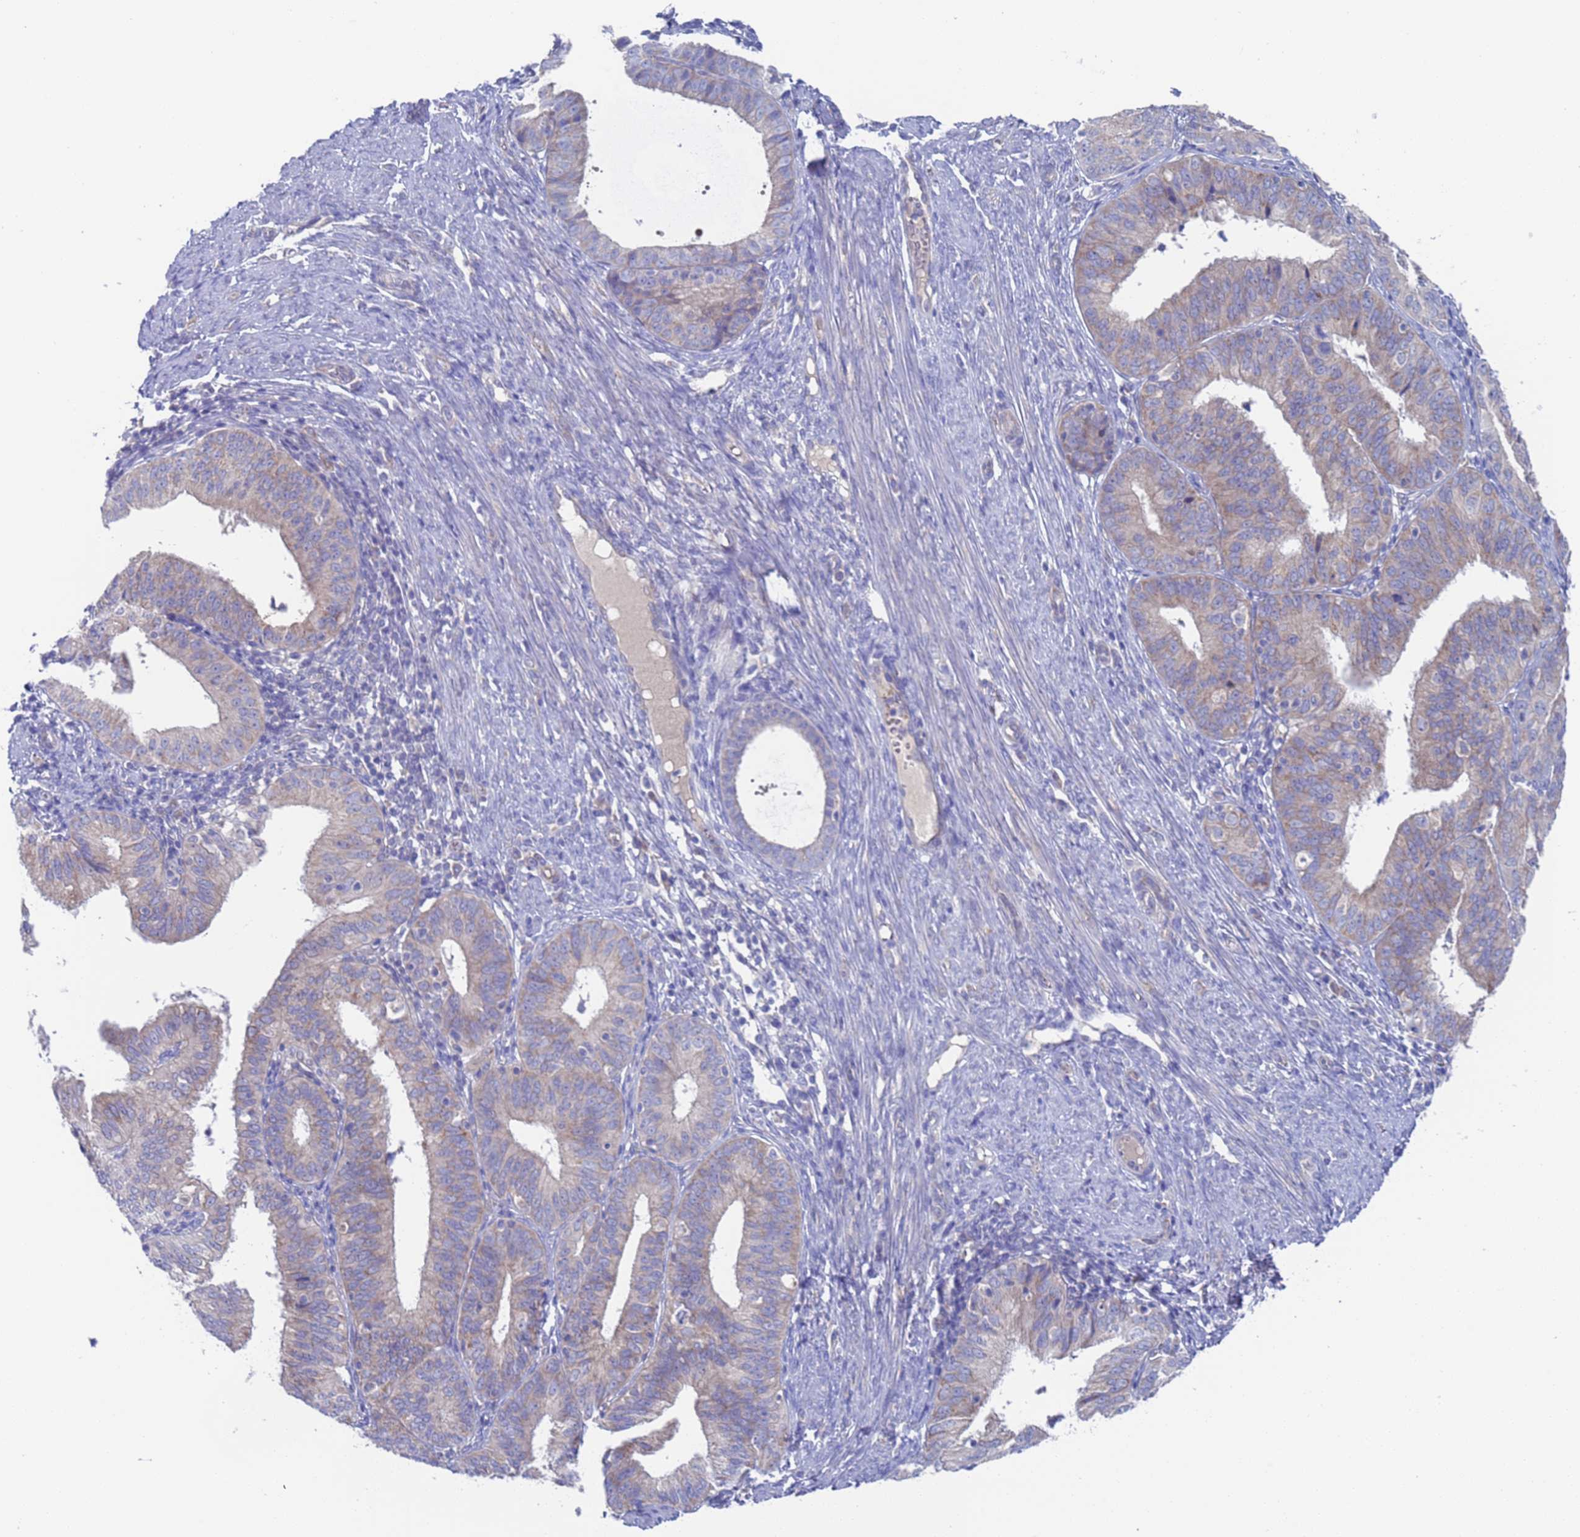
{"staining": {"intensity": "weak", "quantity": "<25%", "location": "cytoplasmic/membranous"}, "tissue": "endometrial cancer", "cell_type": "Tumor cells", "image_type": "cancer", "snomed": [{"axis": "morphology", "description": "Adenocarcinoma, NOS"}, {"axis": "topography", "description": "Endometrium"}], "caption": "DAB (3,3'-diaminobenzidine) immunohistochemical staining of endometrial adenocarcinoma demonstrates no significant staining in tumor cells.", "gene": "PET117", "patient": {"sex": "female", "age": 51}}